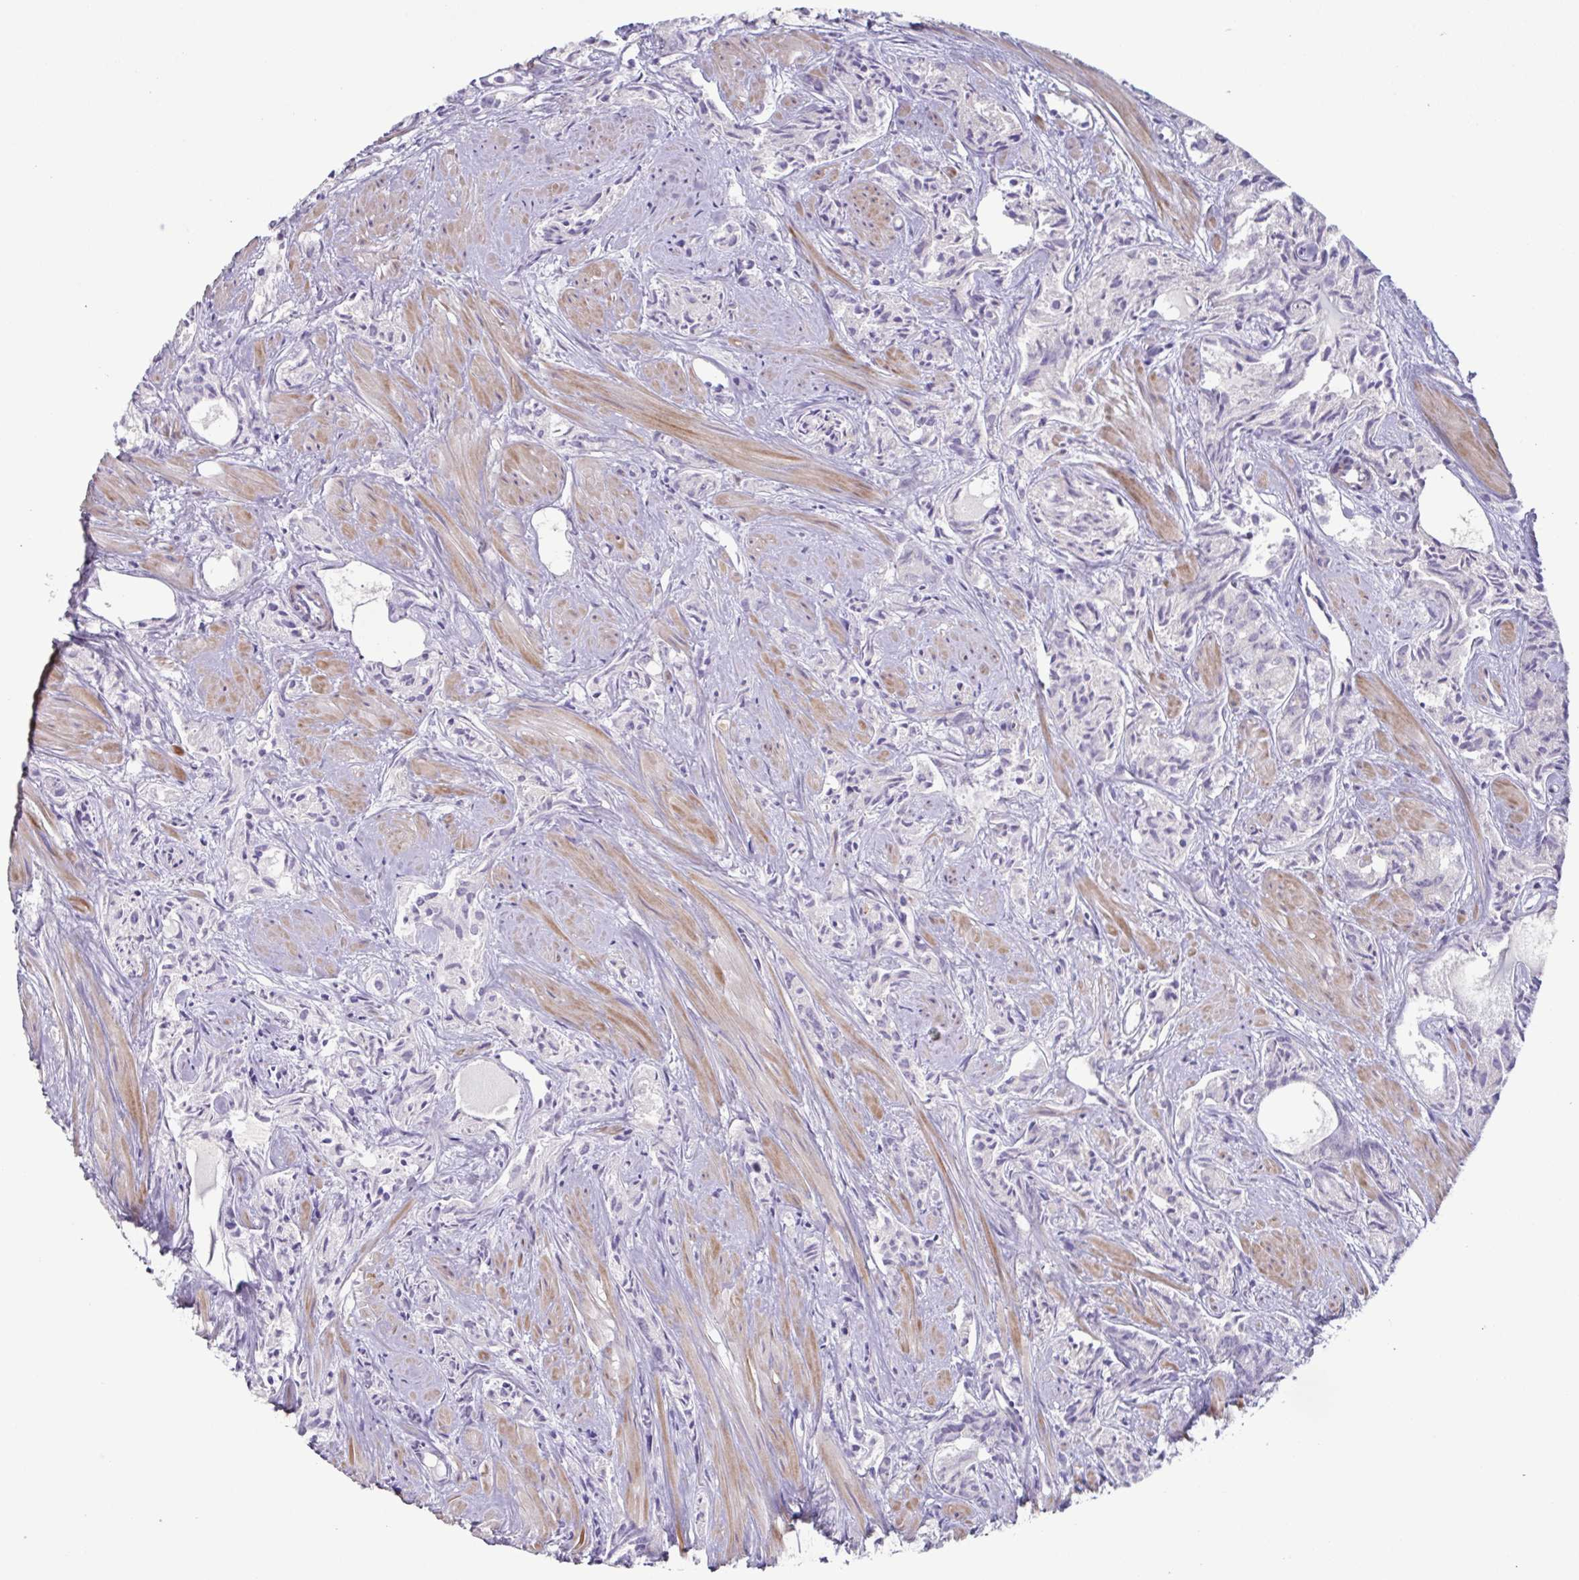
{"staining": {"intensity": "negative", "quantity": "none", "location": "none"}, "tissue": "prostate cancer", "cell_type": "Tumor cells", "image_type": "cancer", "snomed": [{"axis": "morphology", "description": "Adenocarcinoma, High grade"}, {"axis": "topography", "description": "Prostate"}], "caption": "Image shows no protein positivity in tumor cells of prostate adenocarcinoma (high-grade) tissue.", "gene": "COL17A1", "patient": {"sex": "male", "age": 58}}